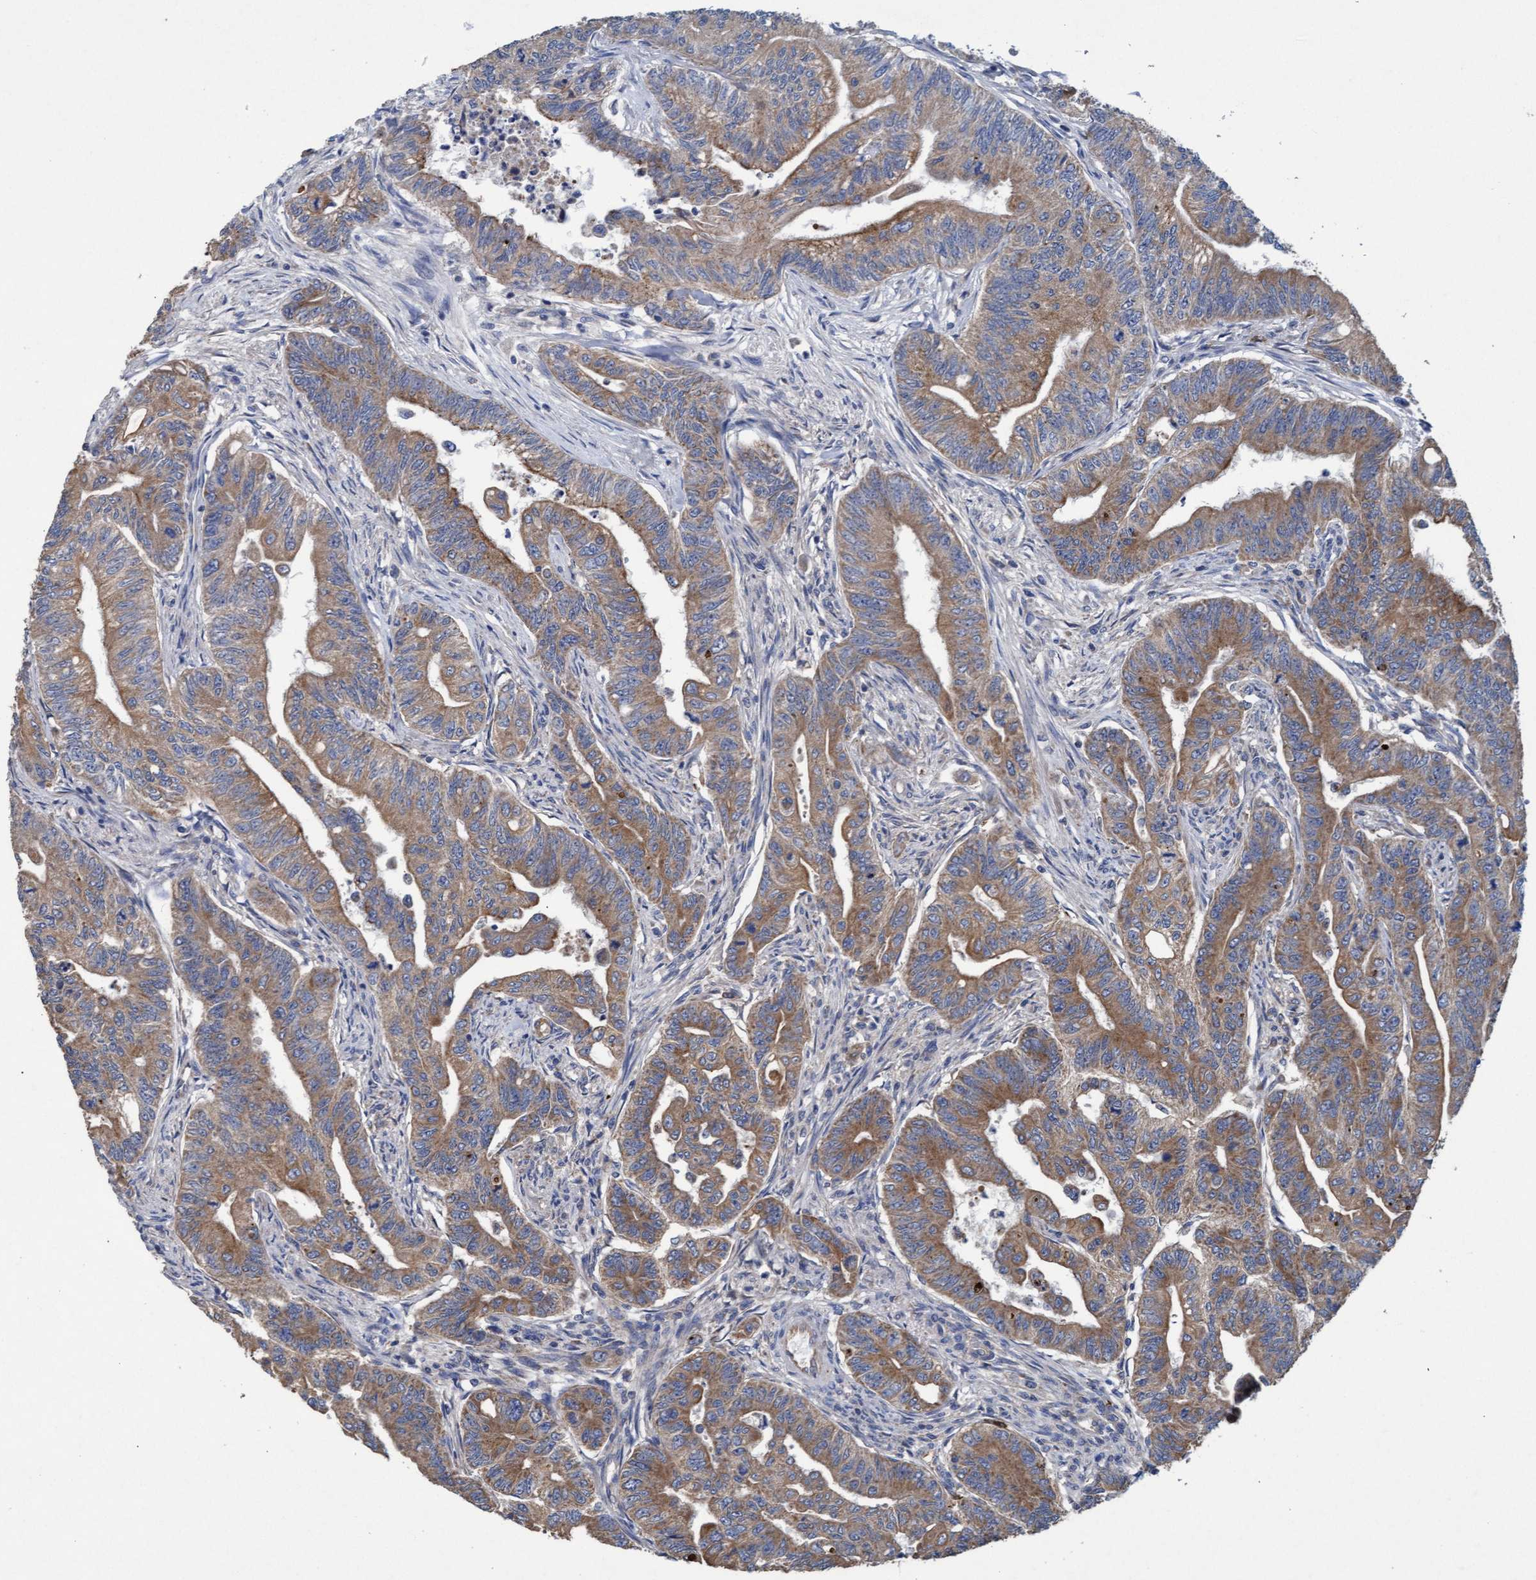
{"staining": {"intensity": "moderate", "quantity": ">75%", "location": "cytoplasmic/membranous"}, "tissue": "colorectal cancer", "cell_type": "Tumor cells", "image_type": "cancer", "snomed": [{"axis": "morphology", "description": "Adenoma, NOS"}, {"axis": "morphology", "description": "Adenocarcinoma, NOS"}, {"axis": "topography", "description": "Colon"}], "caption": "DAB (3,3'-diaminobenzidine) immunohistochemical staining of human adenoma (colorectal) displays moderate cytoplasmic/membranous protein expression in about >75% of tumor cells.", "gene": "MRPL38", "patient": {"sex": "male", "age": 79}}